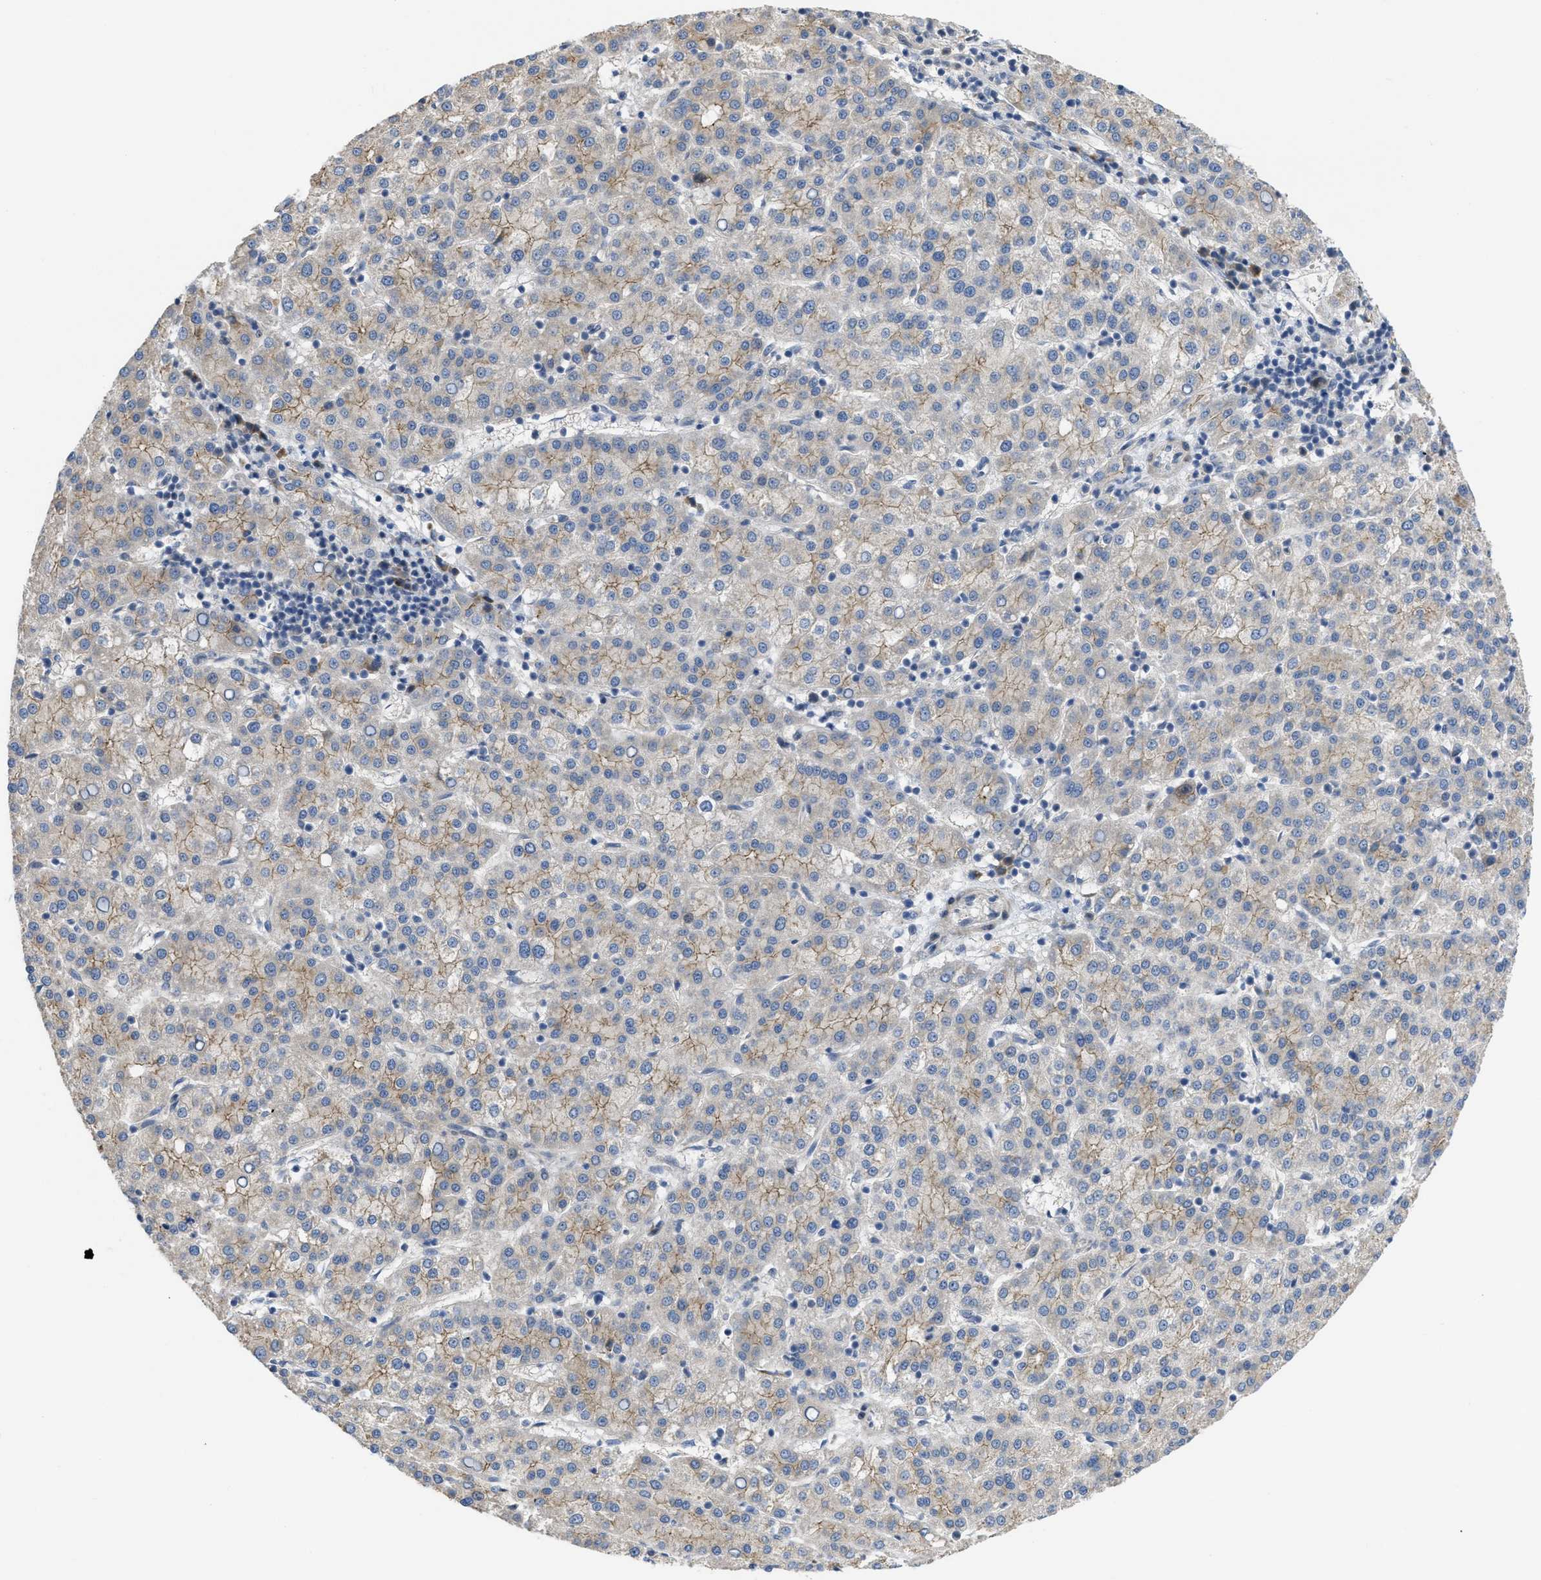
{"staining": {"intensity": "weak", "quantity": ">75%", "location": "cytoplasmic/membranous"}, "tissue": "liver cancer", "cell_type": "Tumor cells", "image_type": "cancer", "snomed": [{"axis": "morphology", "description": "Carcinoma, Hepatocellular, NOS"}, {"axis": "topography", "description": "Liver"}], "caption": "Protein expression by immunohistochemistry reveals weak cytoplasmic/membranous expression in approximately >75% of tumor cells in liver cancer (hepatocellular carcinoma). (IHC, brightfield microscopy, high magnification).", "gene": "CDPF1", "patient": {"sex": "female", "age": 58}}